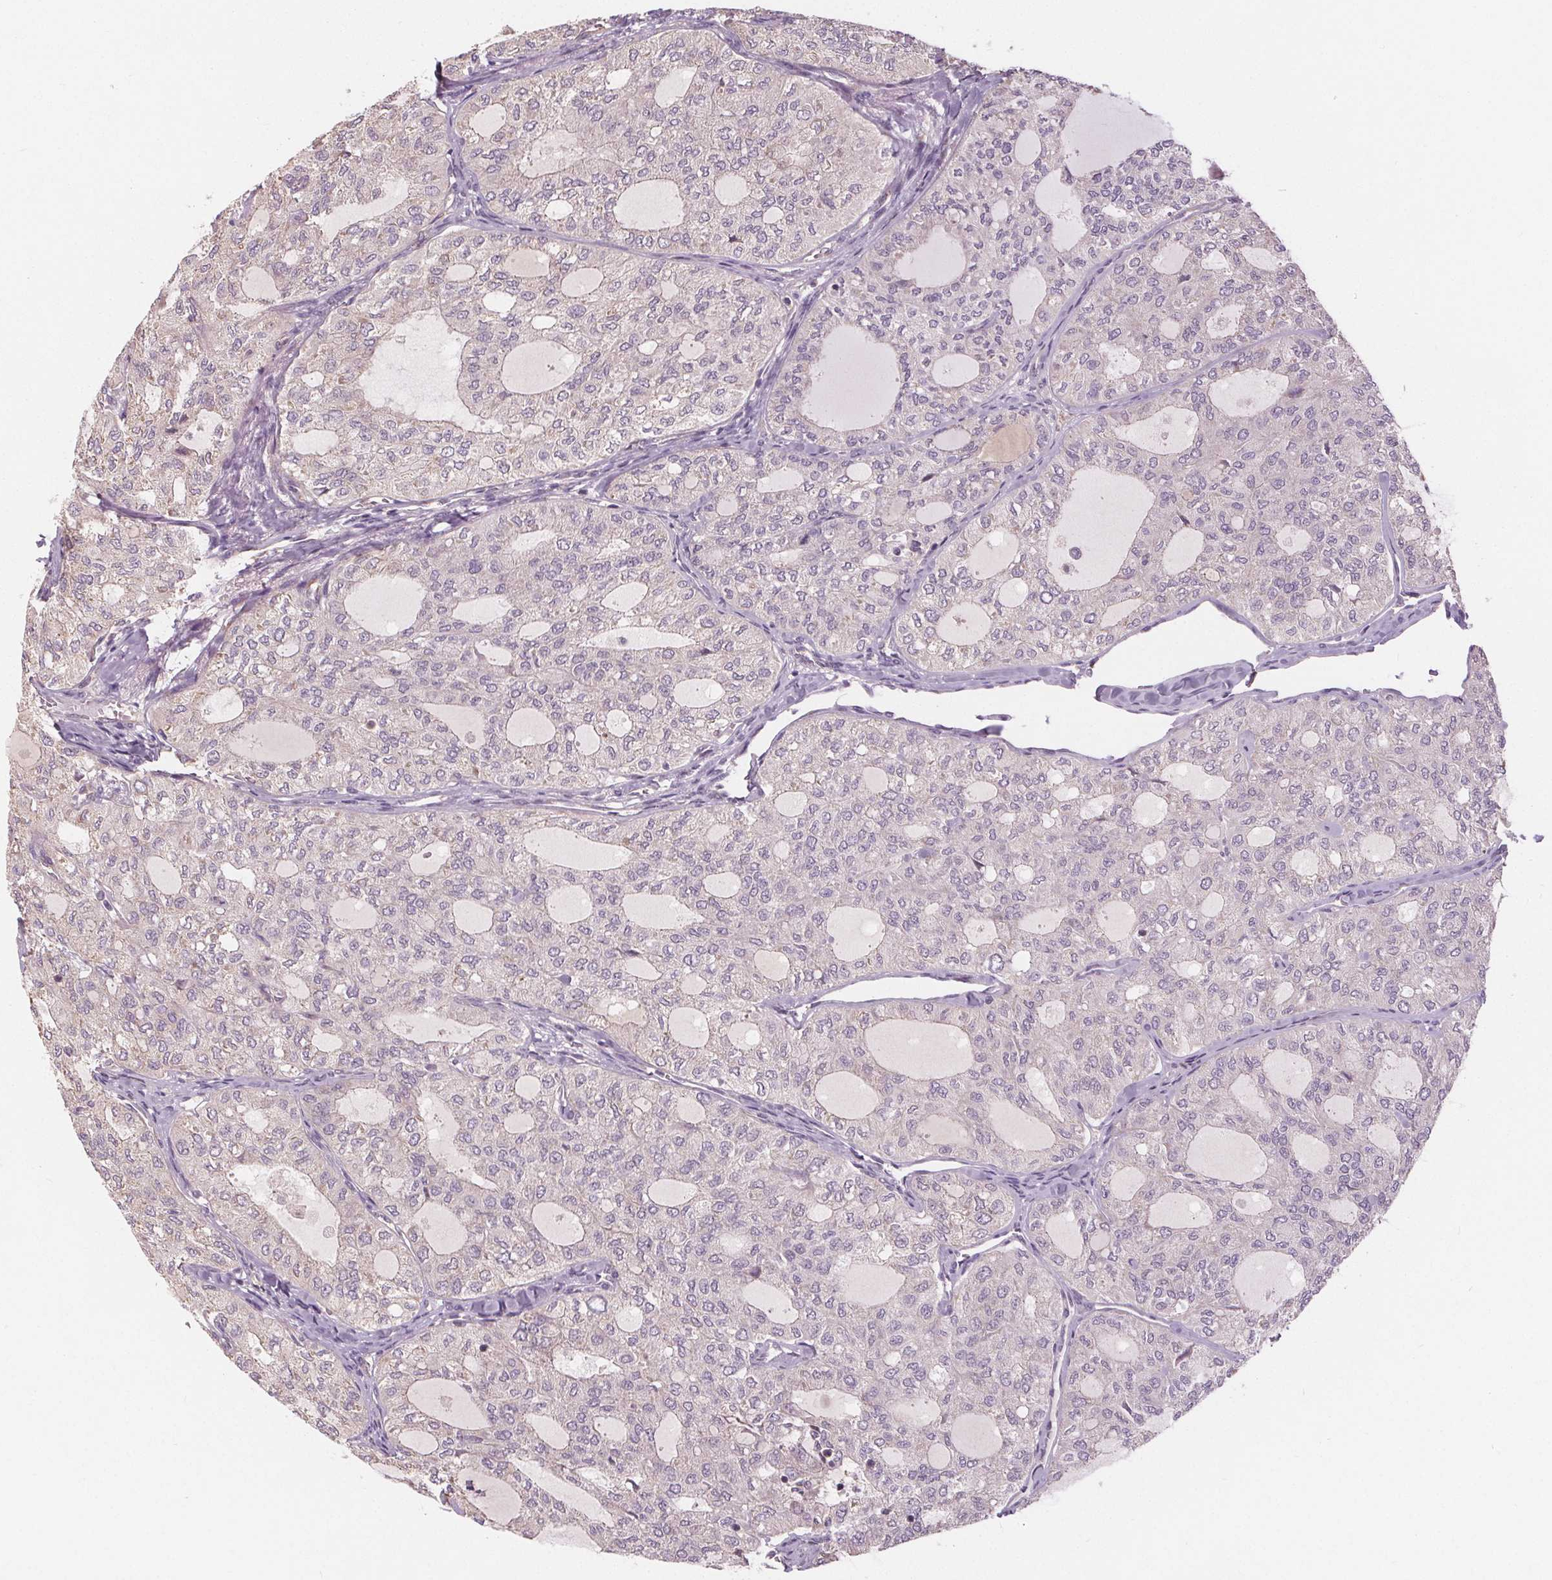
{"staining": {"intensity": "negative", "quantity": "none", "location": "none"}, "tissue": "thyroid cancer", "cell_type": "Tumor cells", "image_type": "cancer", "snomed": [{"axis": "morphology", "description": "Follicular adenoma carcinoma, NOS"}, {"axis": "topography", "description": "Thyroid gland"}], "caption": "This is an IHC histopathology image of thyroid follicular adenoma carcinoma. There is no staining in tumor cells.", "gene": "TMEM80", "patient": {"sex": "male", "age": 75}}